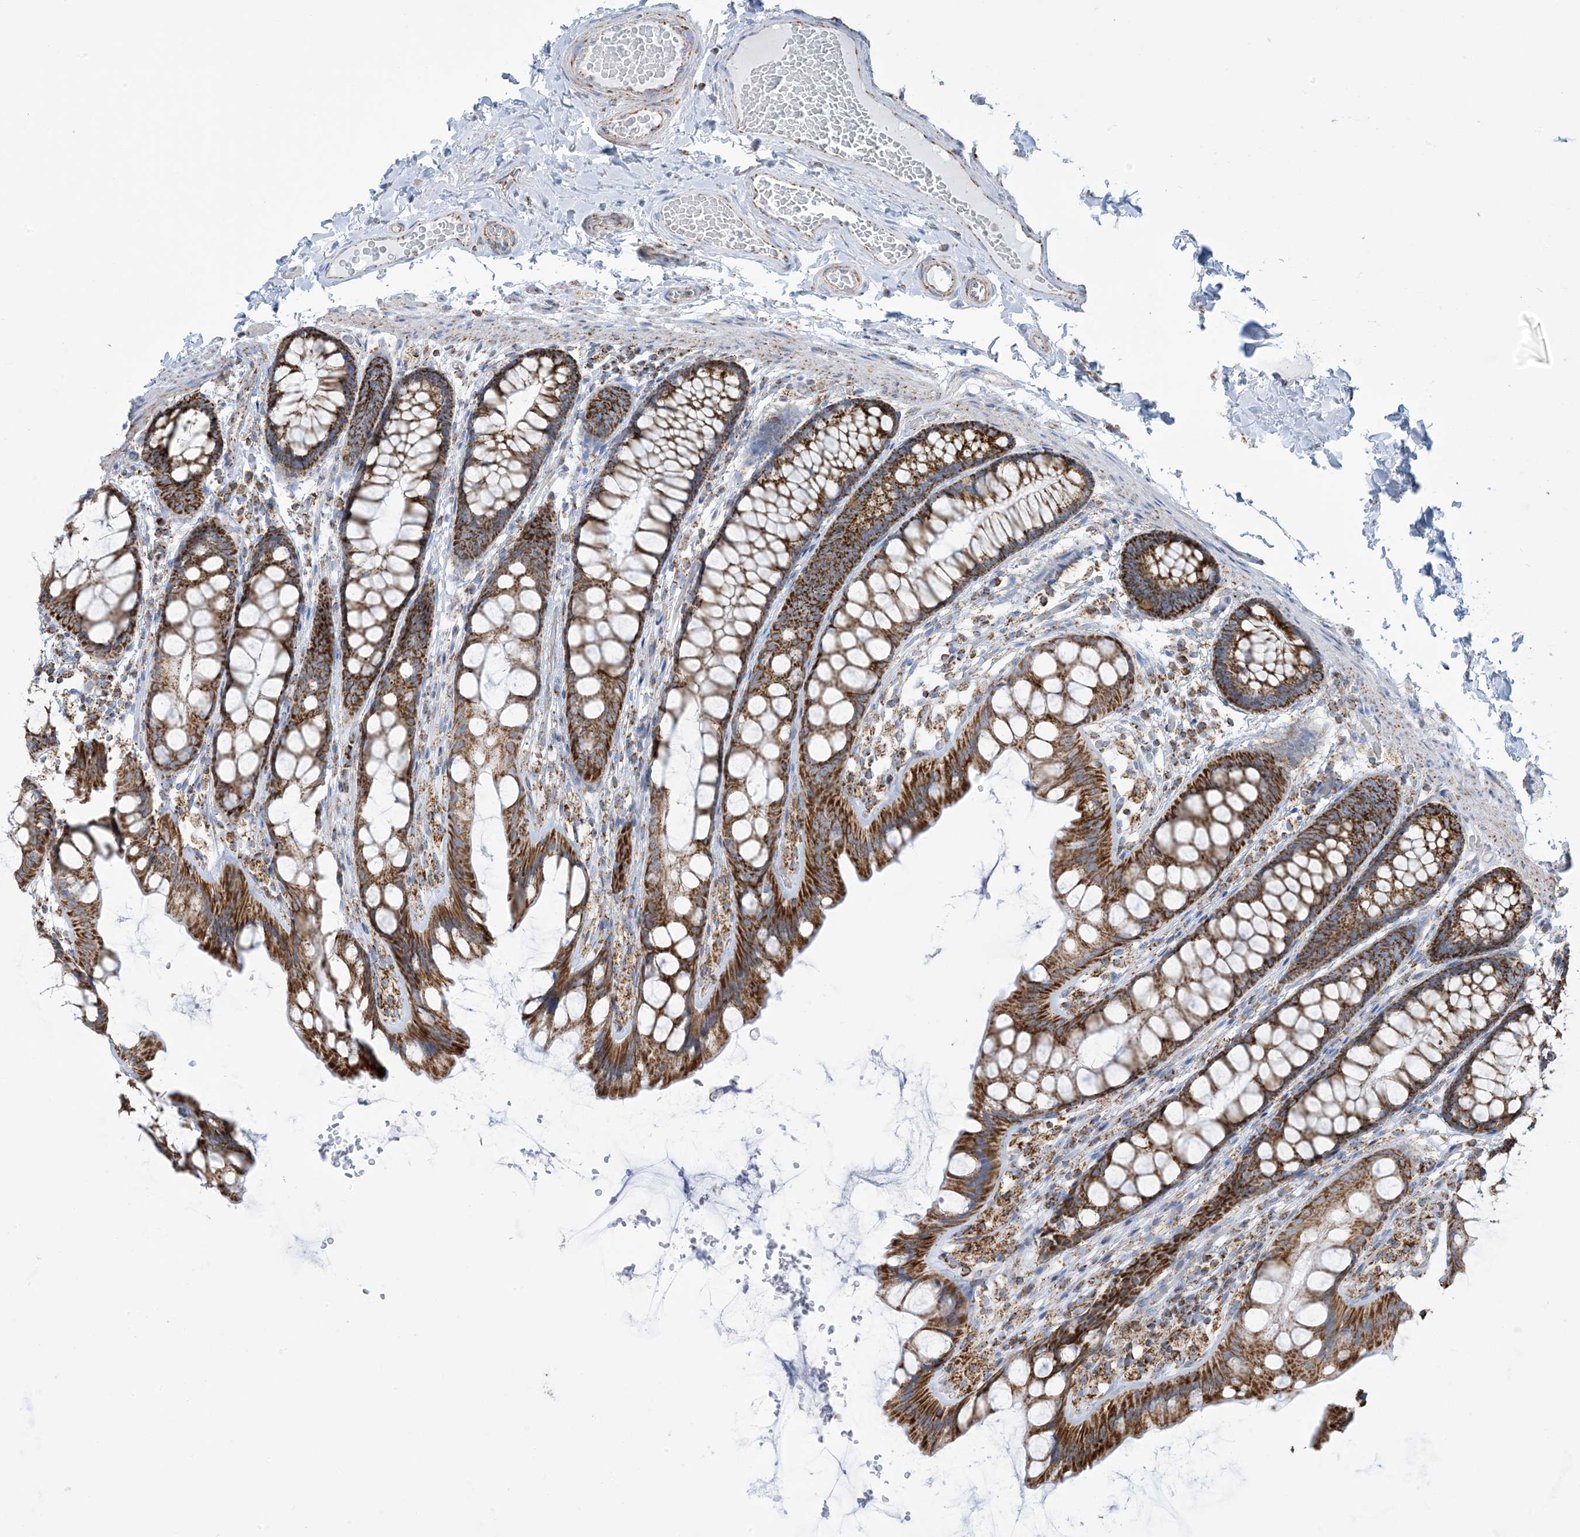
{"staining": {"intensity": "moderate", "quantity": ">75%", "location": "cytoplasmic/membranous"}, "tissue": "colon", "cell_type": "Endothelial cells", "image_type": "normal", "snomed": [{"axis": "morphology", "description": "Normal tissue, NOS"}, {"axis": "topography", "description": "Colon"}], "caption": "A photomicrograph of human colon stained for a protein reveals moderate cytoplasmic/membranous brown staining in endothelial cells.", "gene": "SAMM50", "patient": {"sex": "male", "age": 47}}